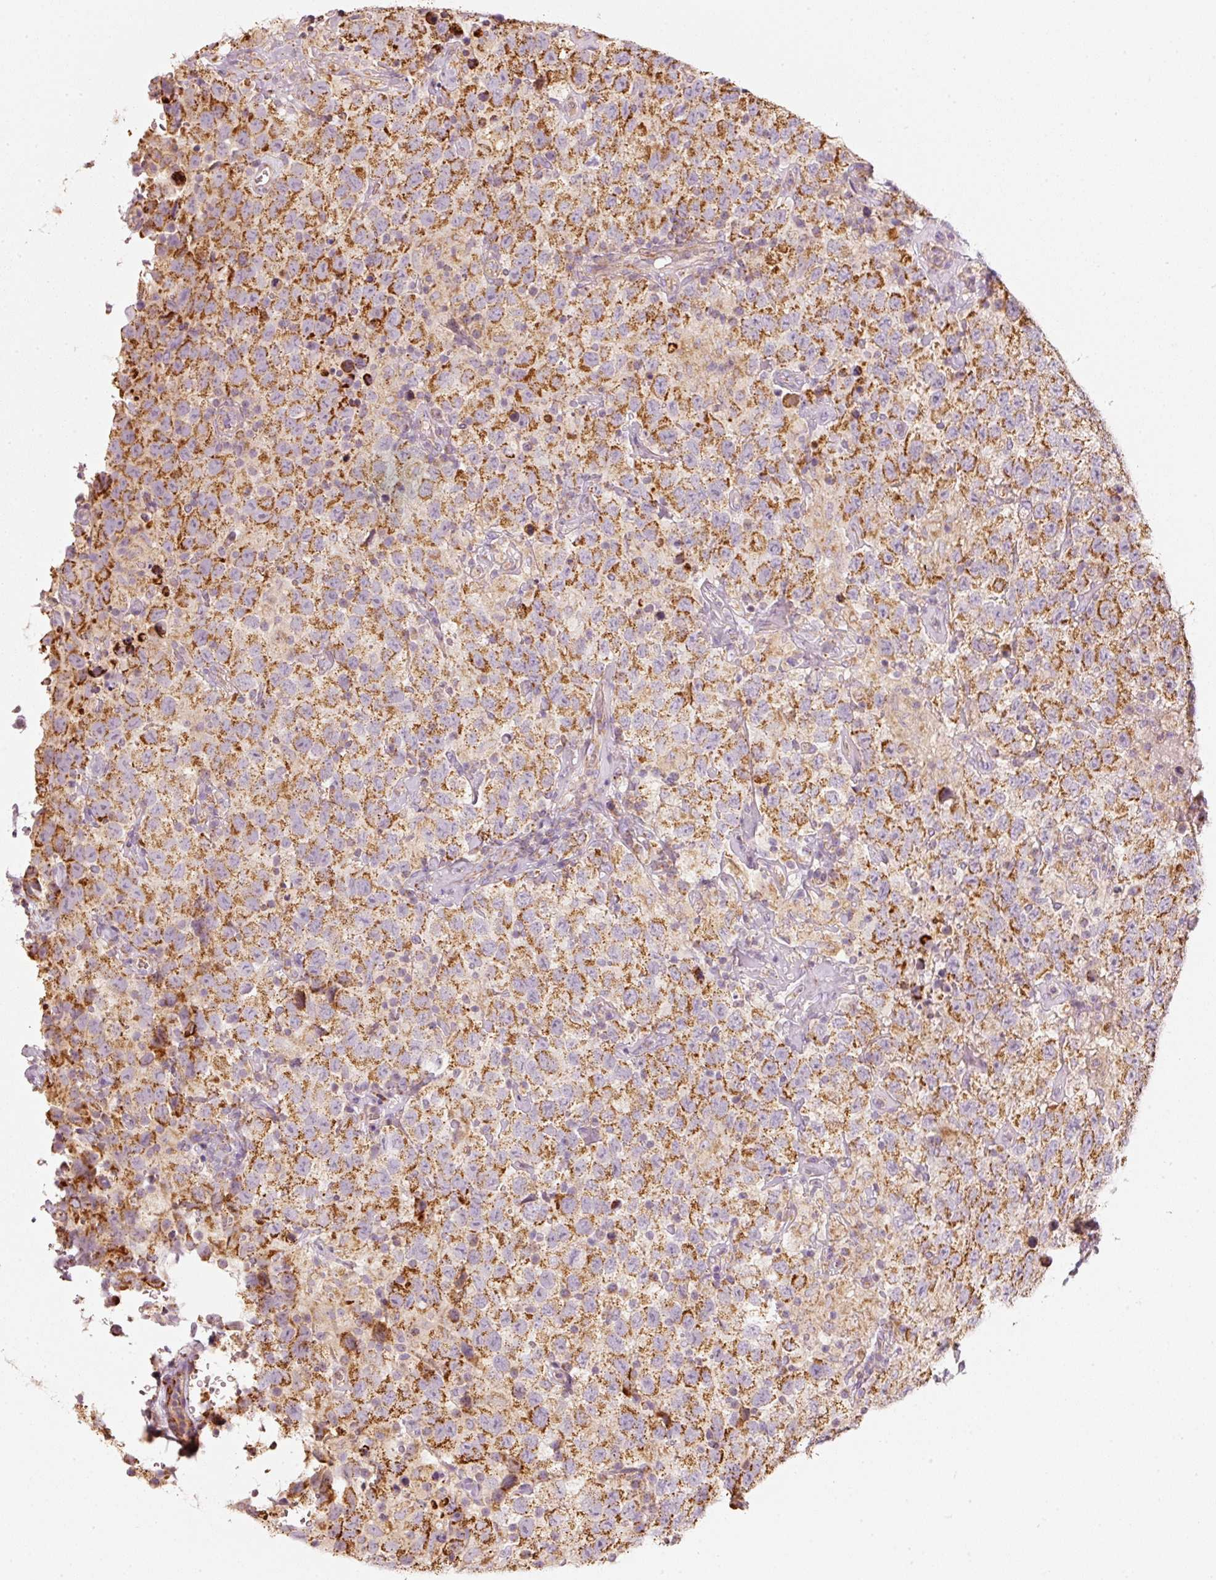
{"staining": {"intensity": "strong", "quantity": ">75%", "location": "cytoplasmic/membranous"}, "tissue": "testis cancer", "cell_type": "Tumor cells", "image_type": "cancer", "snomed": [{"axis": "morphology", "description": "Seminoma, NOS"}, {"axis": "topography", "description": "Testis"}], "caption": "Human seminoma (testis) stained with a brown dye exhibits strong cytoplasmic/membranous positive positivity in approximately >75% of tumor cells.", "gene": "C17orf98", "patient": {"sex": "male", "age": 41}}